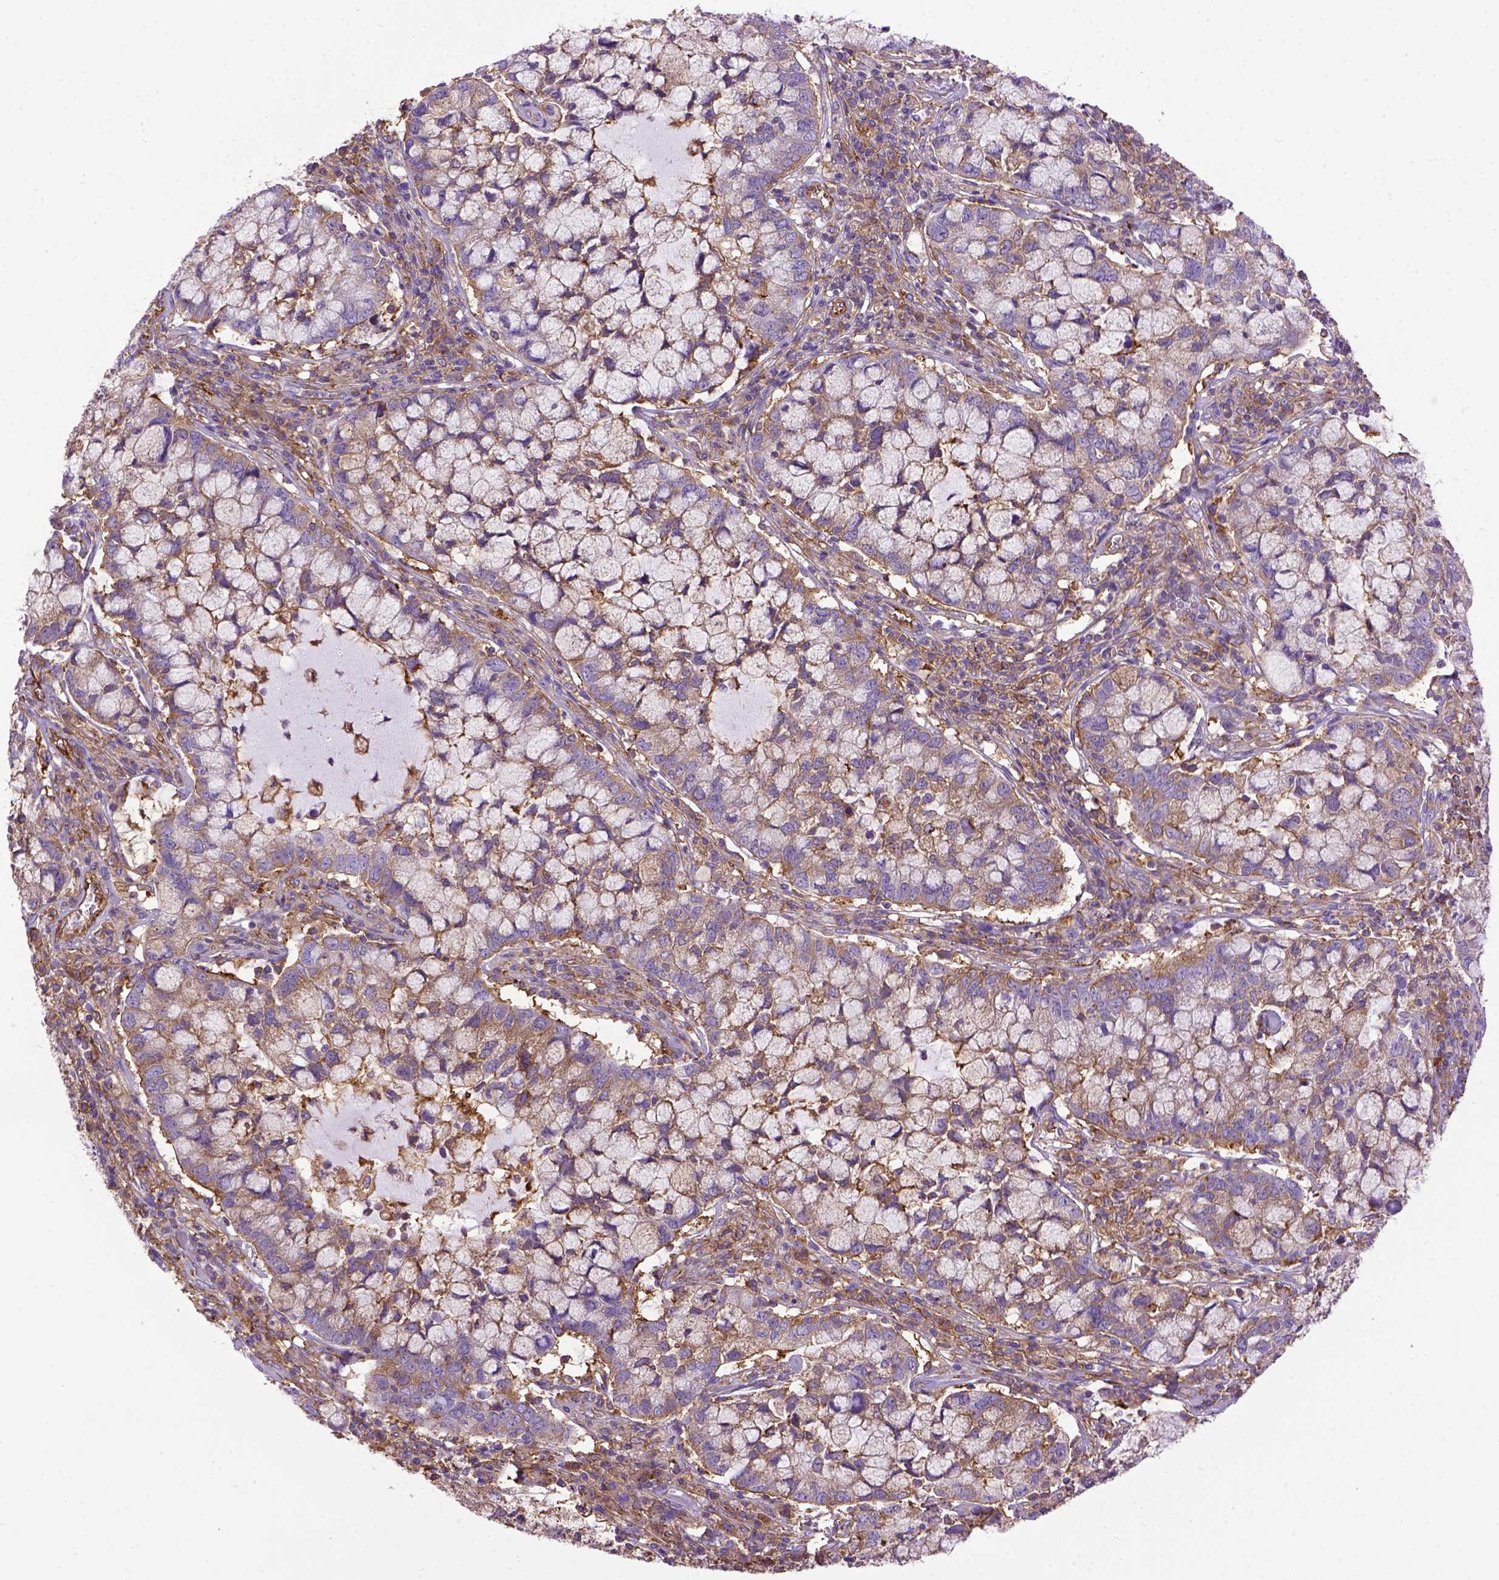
{"staining": {"intensity": "weak", "quantity": "25%-75%", "location": "cytoplasmic/membranous"}, "tissue": "cervical cancer", "cell_type": "Tumor cells", "image_type": "cancer", "snomed": [{"axis": "morphology", "description": "Adenocarcinoma, NOS"}, {"axis": "topography", "description": "Cervix"}], "caption": "A photomicrograph of cervical cancer (adenocarcinoma) stained for a protein demonstrates weak cytoplasmic/membranous brown staining in tumor cells.", "gene": "MVP", "patient": {"sex": "female", "age": 40}}